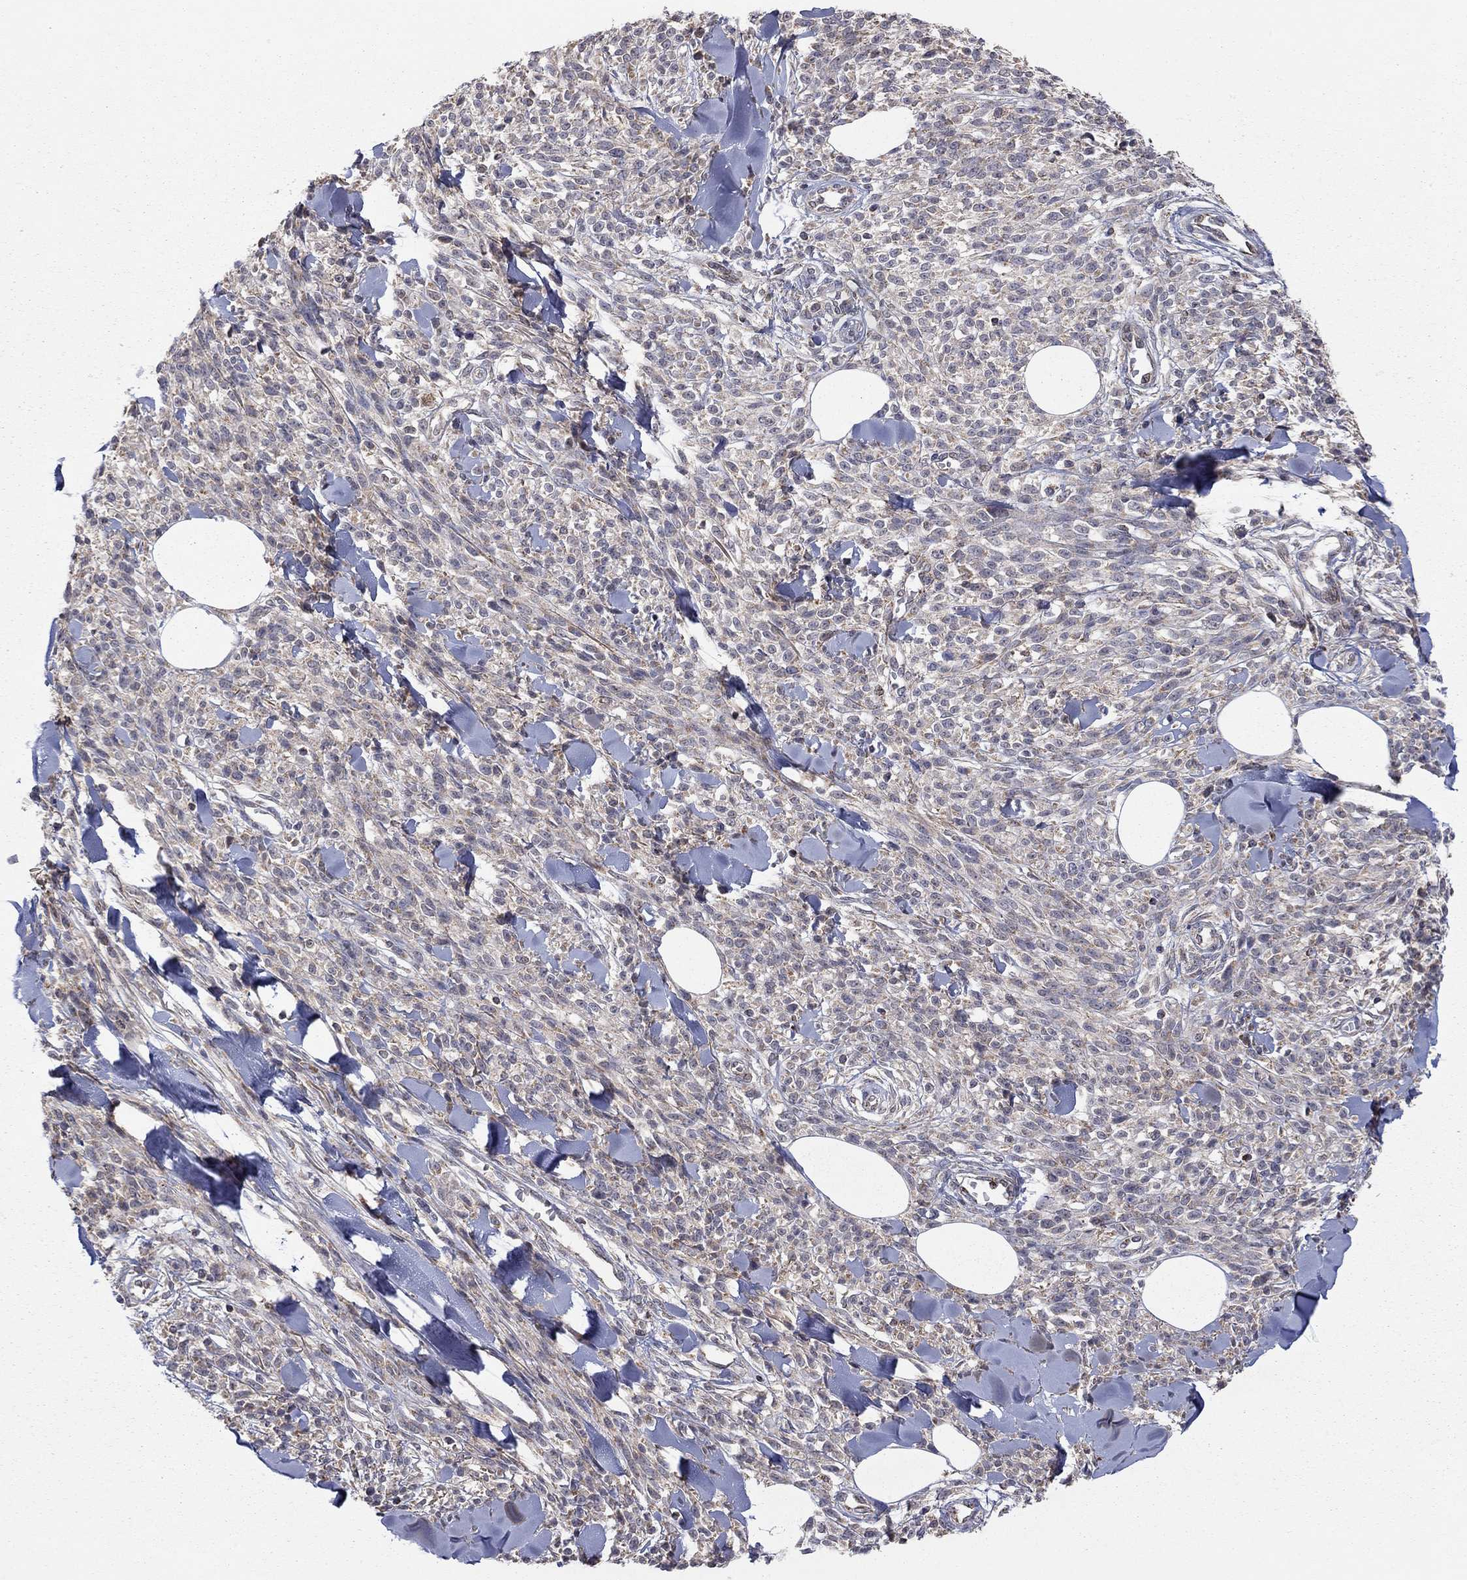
{"staining": {"intensity": "weak", "quantity": "<25%", "location": "cytoplasmic/membranous"}, "tissue": "melanoma", "cell_type": "Tumor cells", "image_type": "cancer", "snomed": [{"axis": "morphology", "description": "Malignant melanoma, NOS"}, {"axis": "topography", "description": "Skin"}, {"axis": "topography", "description": "Skin of trunk"}], "caption": "IHC micrograph of melanoma stained for a protein (brown), which reveals no expression in tumor cells.", "gene": "IDS", "patient": {"sex": "male", "age": 74}}